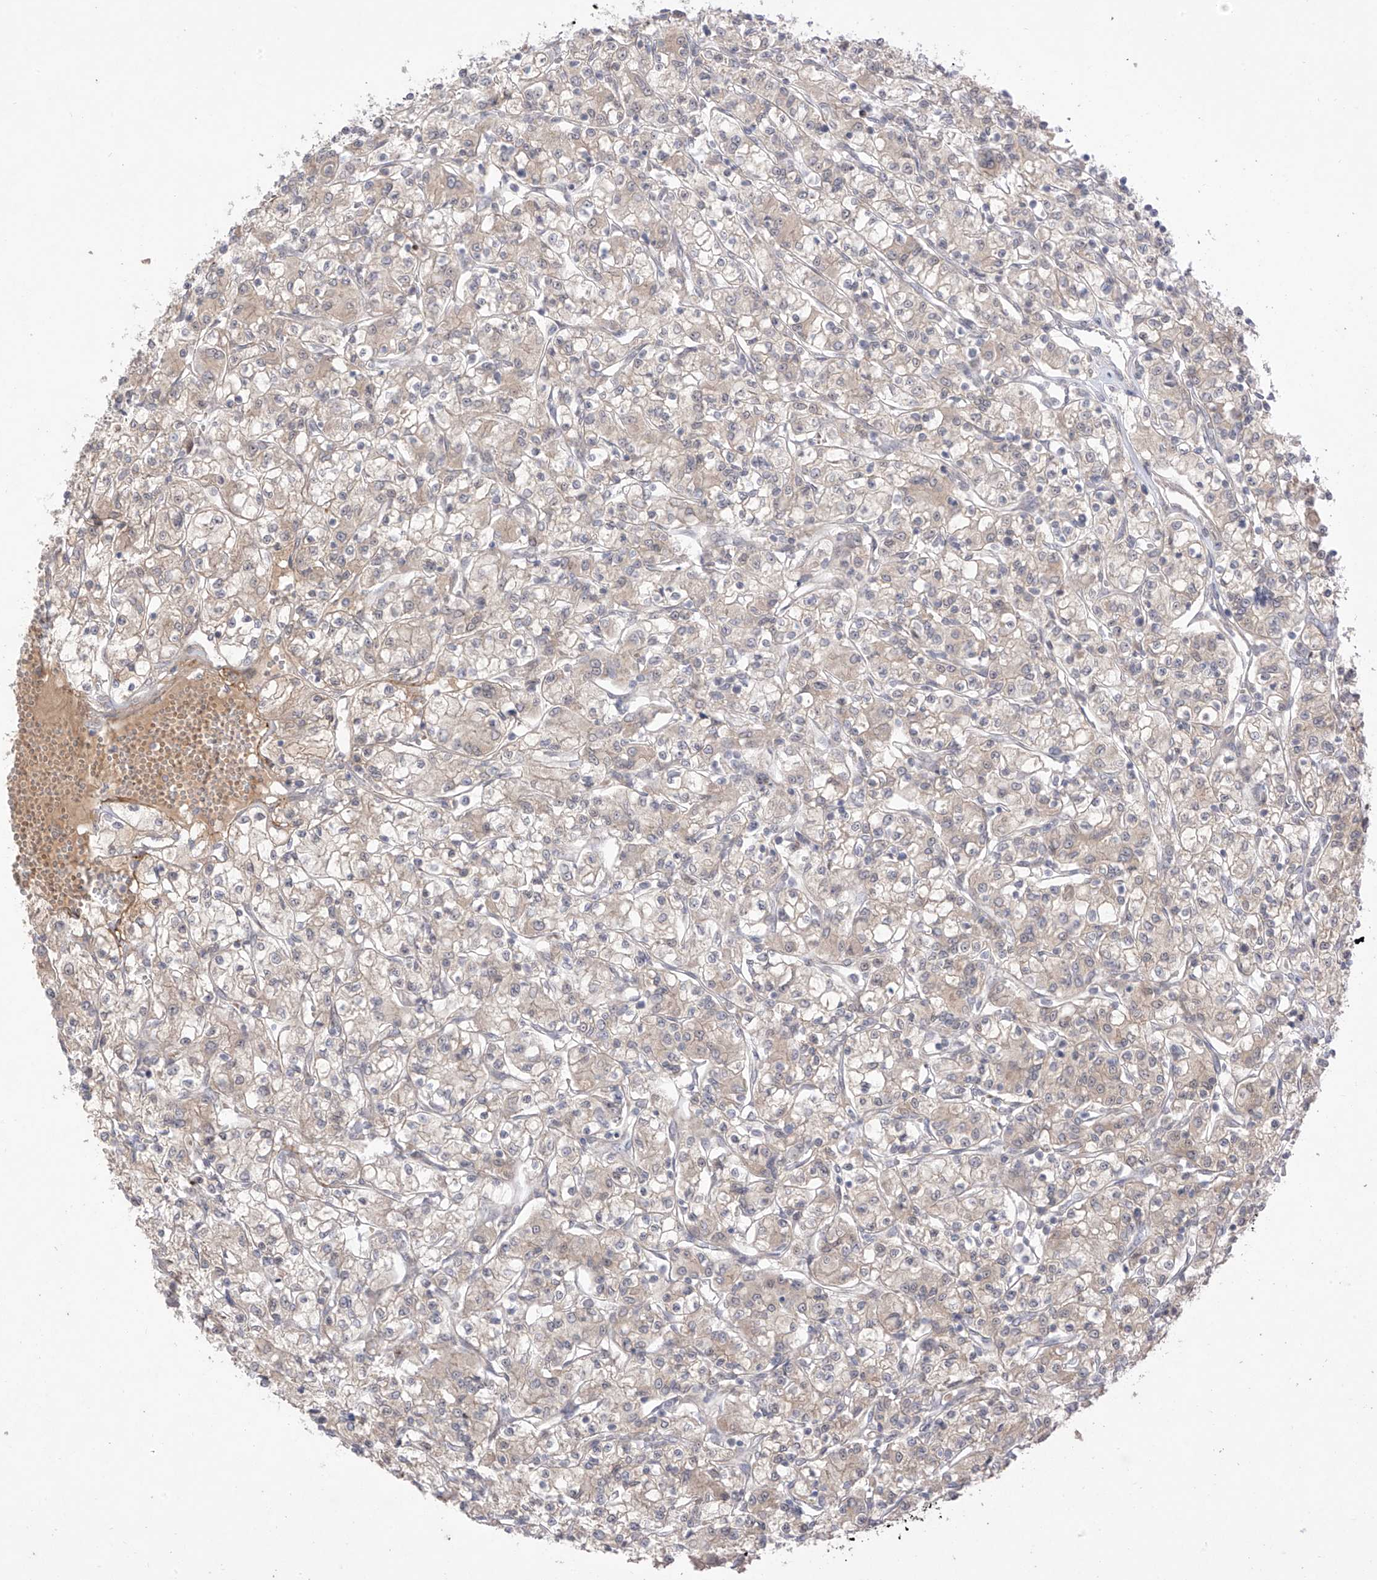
{"staining": {"intensity": "weak", "quantity": "25%-75%", "location": "cytoplasmic/membranous"}, "tissue": "renal cancer", "cell_type": "Tumor cells", "image_type": "cancer", "snomed": [{"axis": "morphology", "description": "Adenocarcinoma, NOS"}, {"axis": "topography", "description": "Kidney"}], "caption": "This image reveals immunohistochemistry (IHC) staining of renal adenocarcinoma, with low weak cytoplasmic/membranous staining in approximately 25%-75% of tumor cells.", "gene": "OGT", "patient": {"sex": "female", "age": 59}}